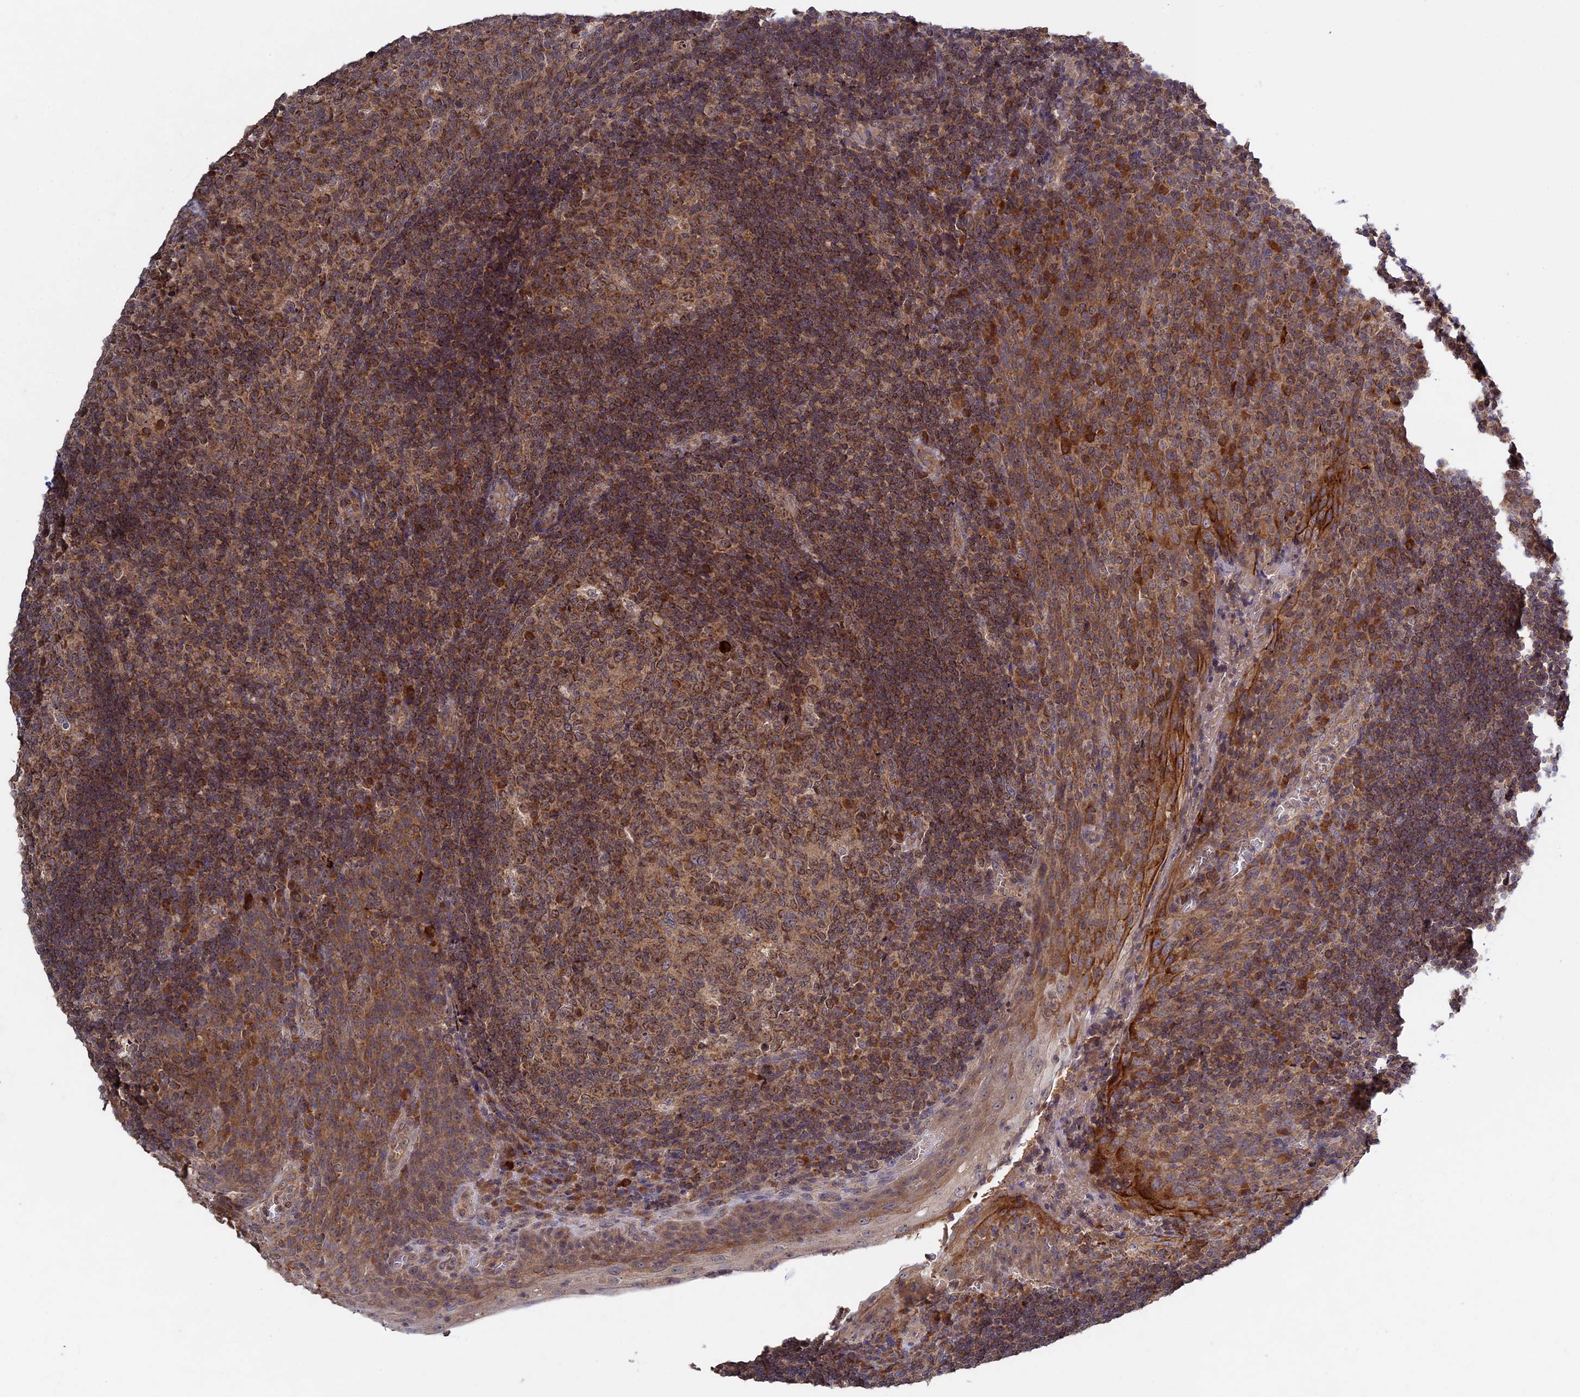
{"staining": {"intensity": "moderate", "quantity": "25%-75%", "location": "cytoplasmic/membranous"}, "tissue": "tonsil", "cell_type": "Germinal center cells", "image_type": "normal", "snomed": [{"axis": "morphology", "description": "Normal tissue, NOS"}, {"axis": "topography", "description": "Tonsil"}], "caption": "IHC (DAB) staining of unremarkable human tonsil reveals moderate cytoplasmic/membranous protein staining in approximately 25%-75% of germinal center cells.", "gene": "RAB15", "patient": {"sex": "male", "age": 17}}